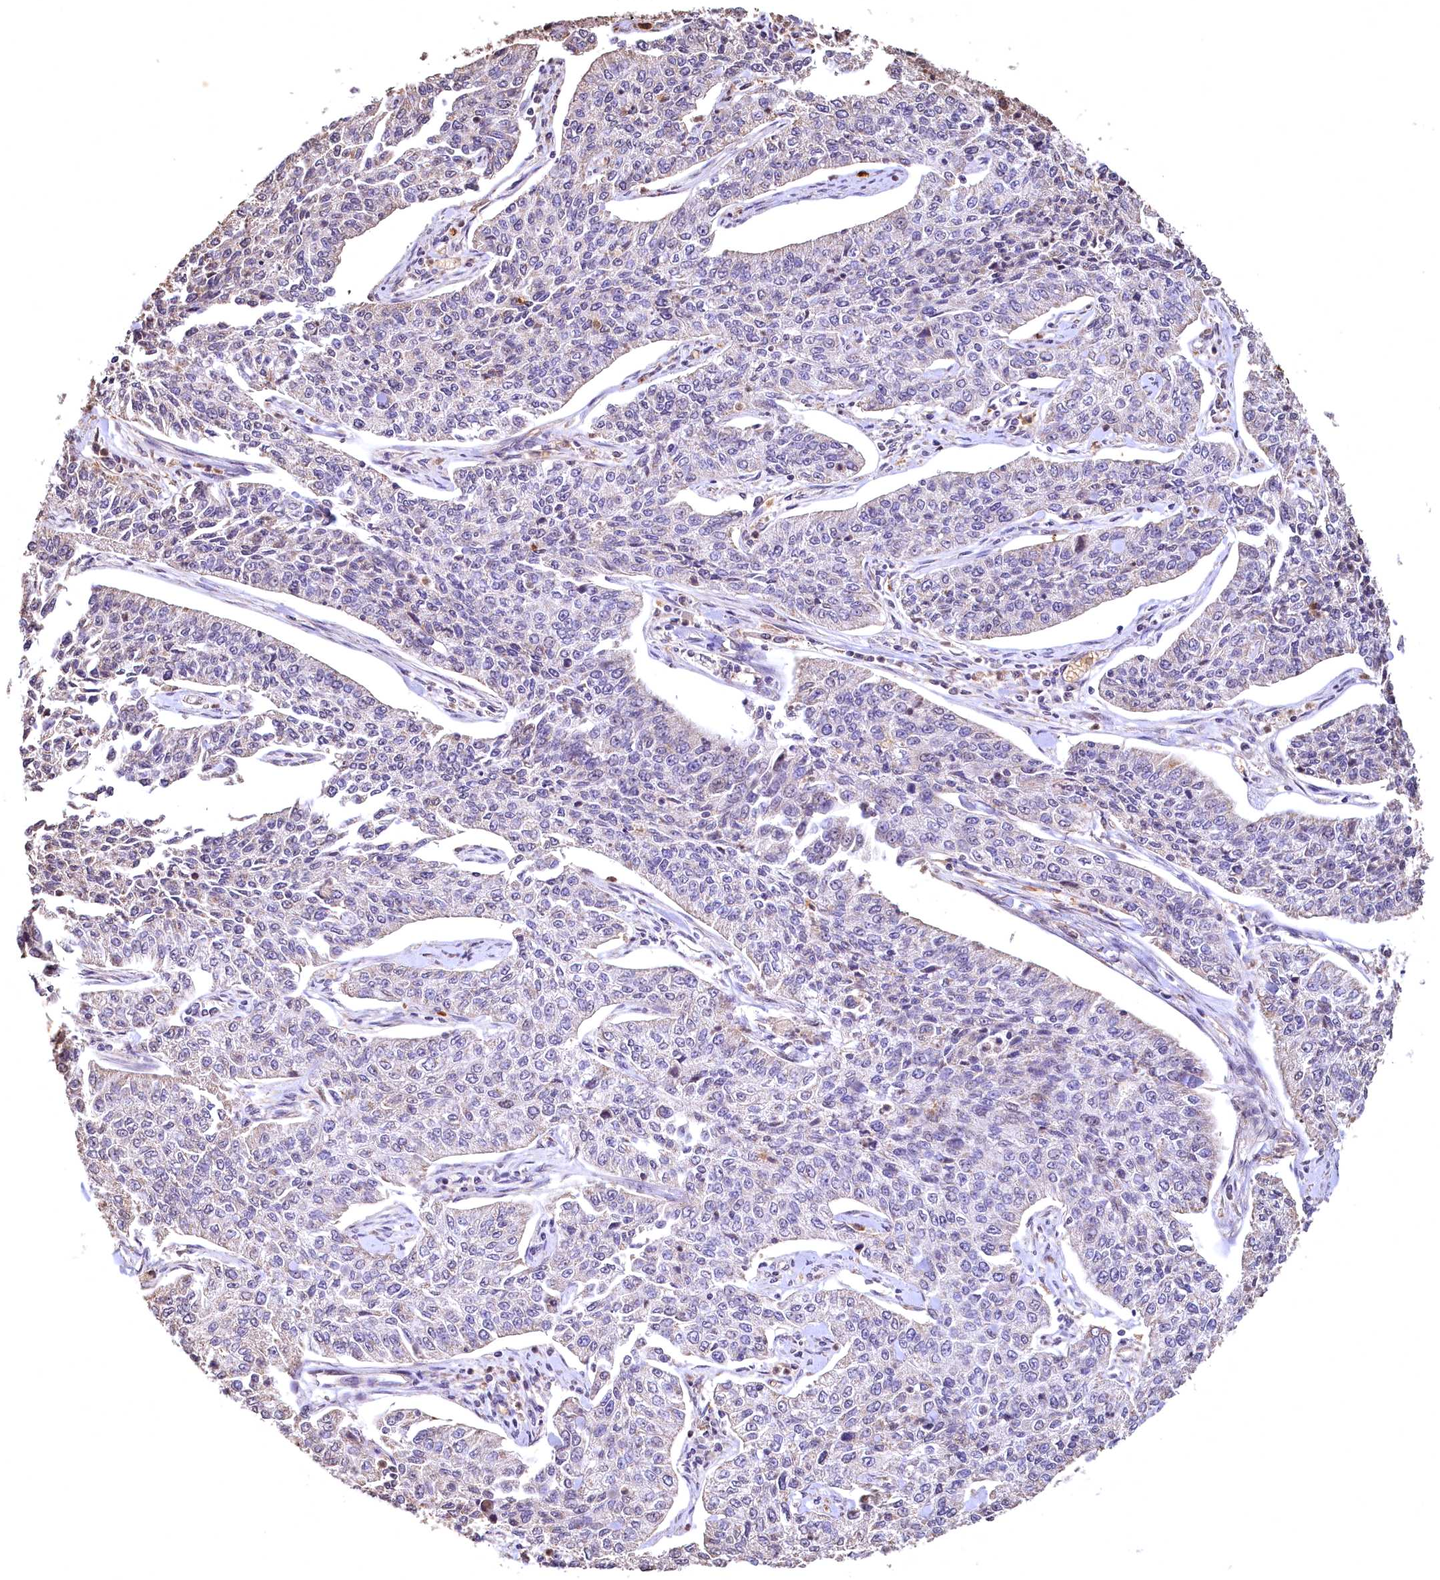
{"staining": {"intensity": "negative", "quantity": "none", "location": "none"}, "tissue": "cervical cancer", "cell_type": "Tumor cells", "image_type": "cancer", "snomed": [{"axis": "morphology", "description": "Squamous cell carcinoma, NOS"}, {"axis": "topography", "description": "Cervix"}], "caption": "A photomicrograph of cervical squamous cell carcinoma stained for a protein shows no brown staining in tumor cells. (Stains: DAB (3,3'-diaminobenzidine) immunohistochemistry with hematoxylin counter stain, Microscopy: brightfield microscopy at high magnification).", "gene": "SPTA1", "patient": {"sex": "female", "age": 35}}